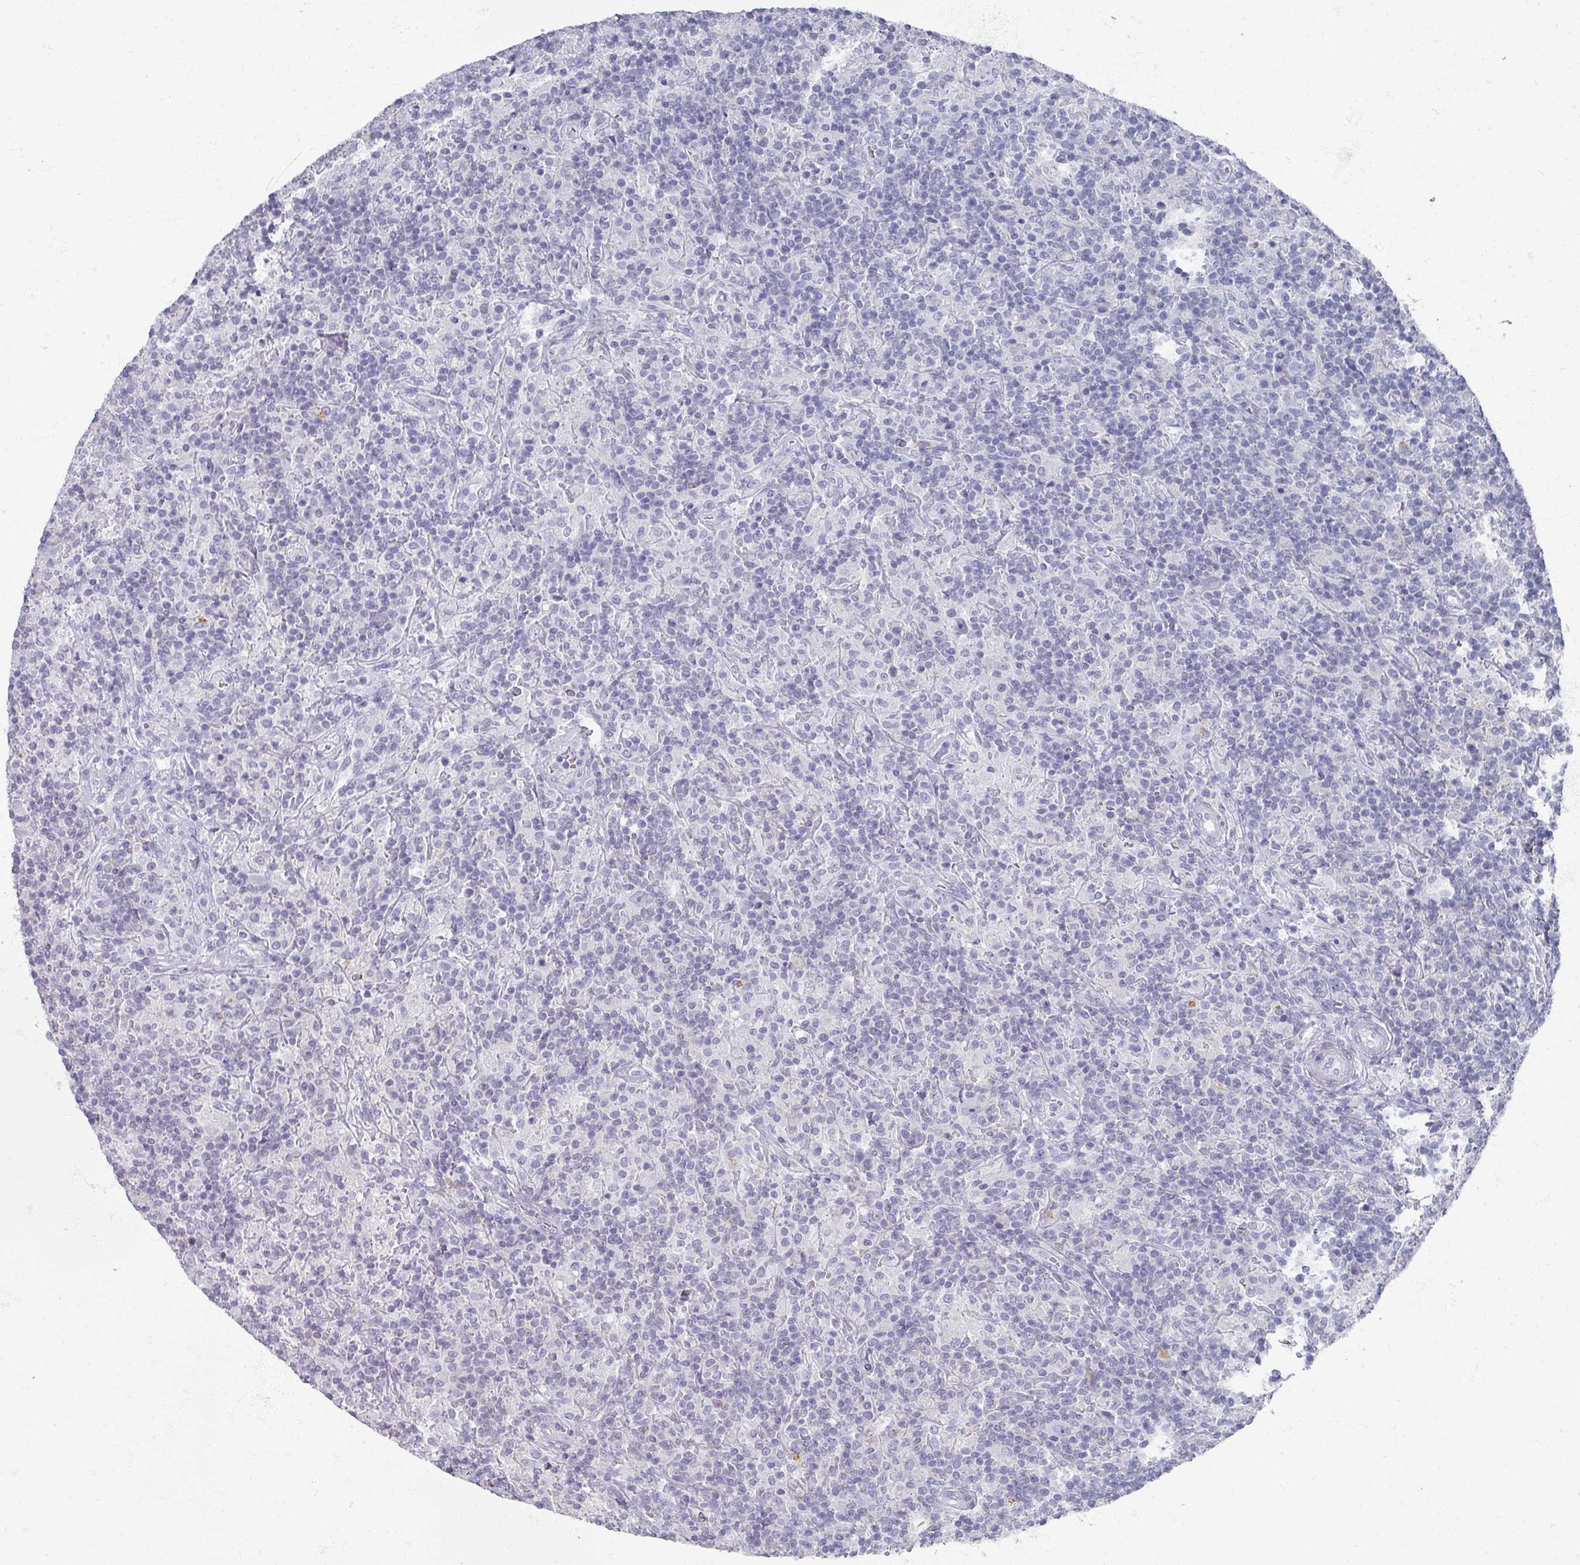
{"staining": {"intensity": "negative", "quantity": "none", "location": "none"}, "tissue": "lymphoma", "cell_type": "Tumor cells", "image_type": "cancer", "snomed": [{"axis": "morphology", "description": "Hodgkin's disease, NOS"}, {"axis": "topography", "description": "Lymph node"}], "caption": "This is an immunohistochemistry (IHC) histopathology image of Hodgkin's disease. There is no expression in tumor cells.", "gene": "OMG", "patient": {"sex": "male", "age": 70}}